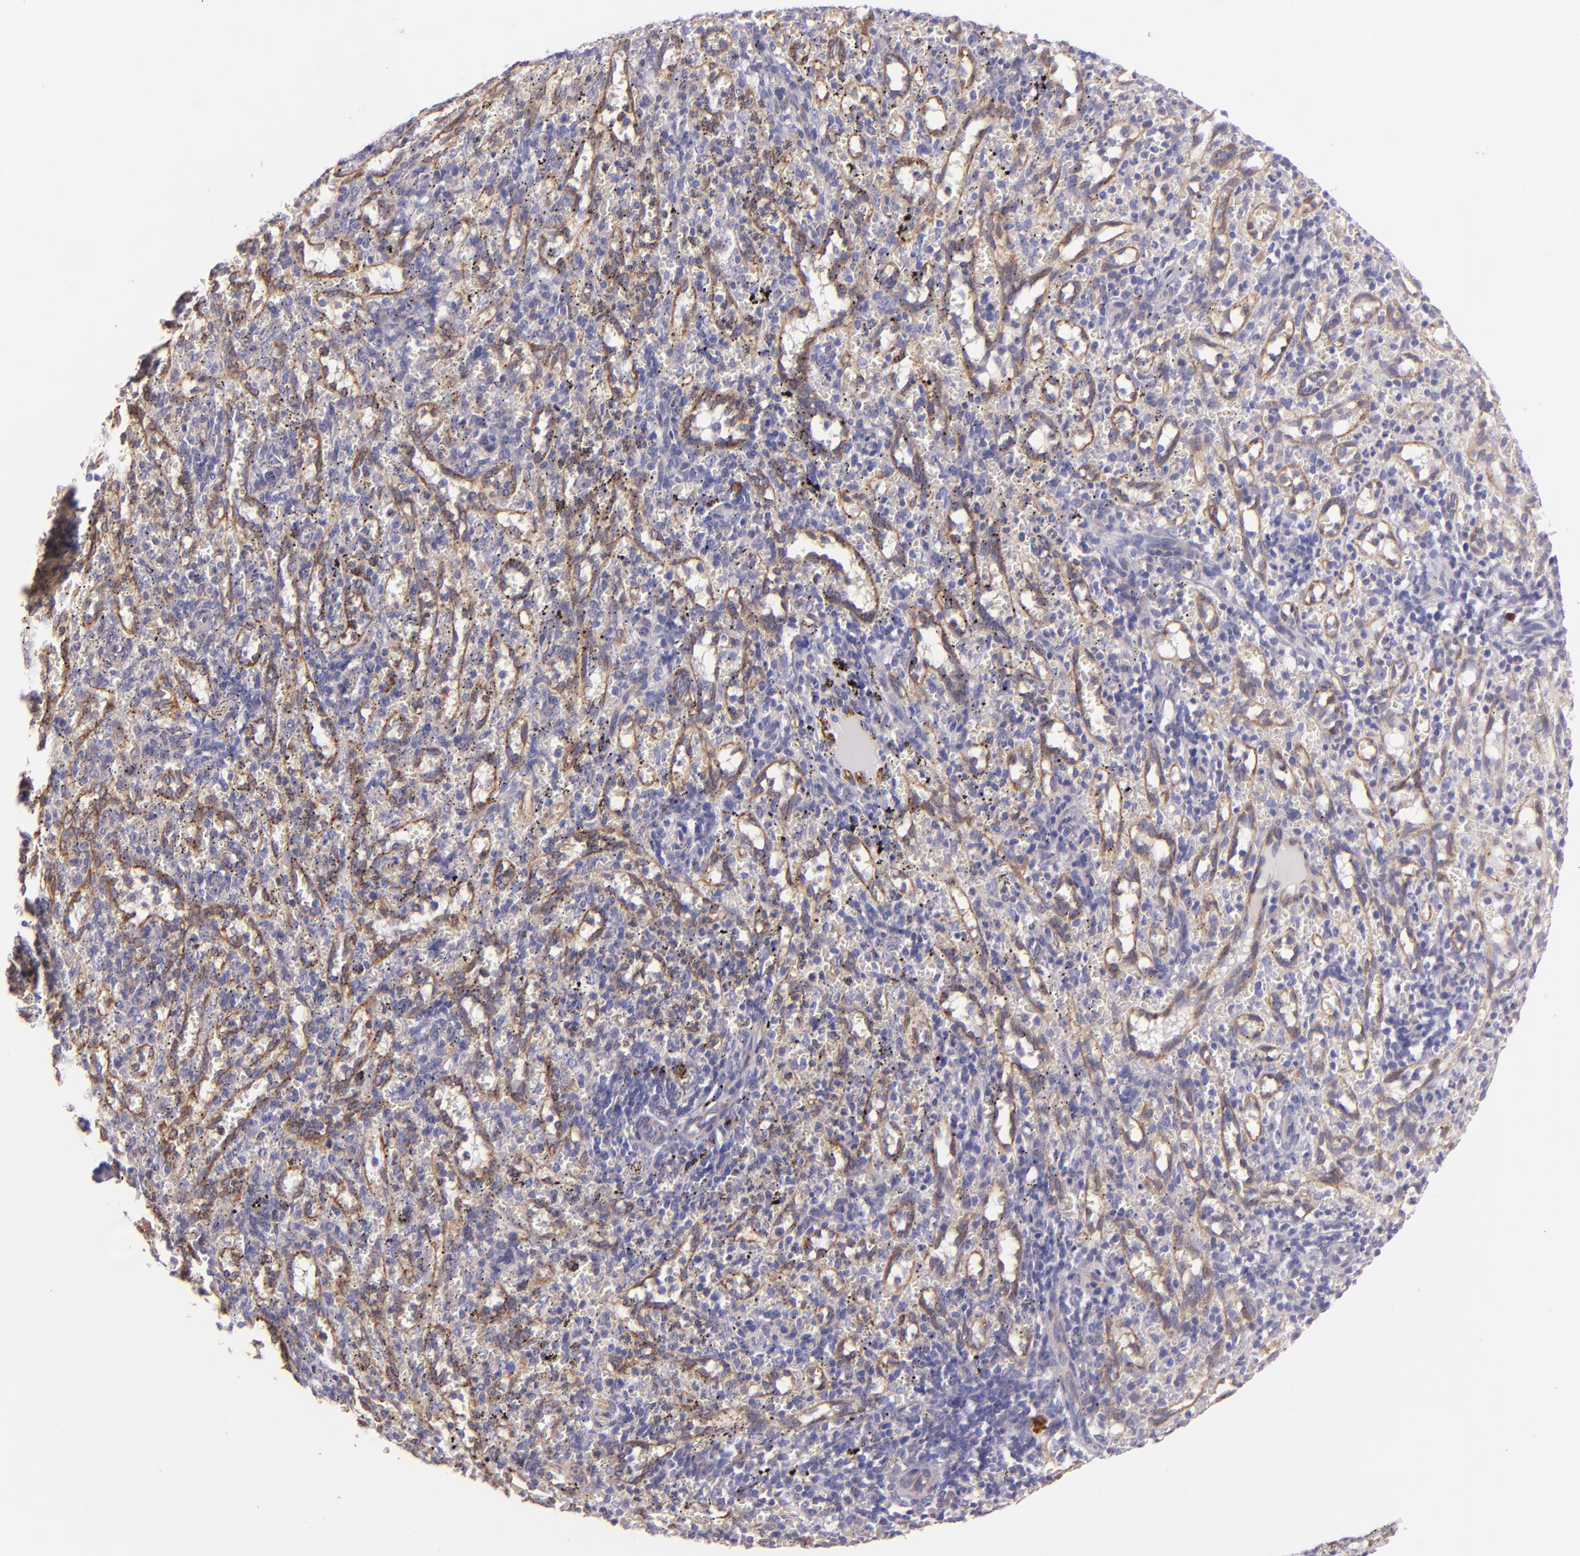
{"staining": {"intensity": "weak", "quantity": "25%-75%", "location": "cytoplasmic/membranous"}, "tissue": "spleen", "cell_type": "Cells in red pulp", "image_type": "normal", "snomed": [{"axis": "morphology", "description": "Normal tissue, NOS"}, {"axis": "topography", "description": "Spleen"}], "caption": "Immunohistochemical staining of normal human spleen shows 25%-75% levels of weak cytoplasmic/membranous protein staining in approximately 25%-75% of cells in red pulp. (DAB (3,3'-diaminobenzidine) IHC with brightfield microscopy, high magnification).", "gene": "RET", "patient": {"sex": "female", "age": 10}}